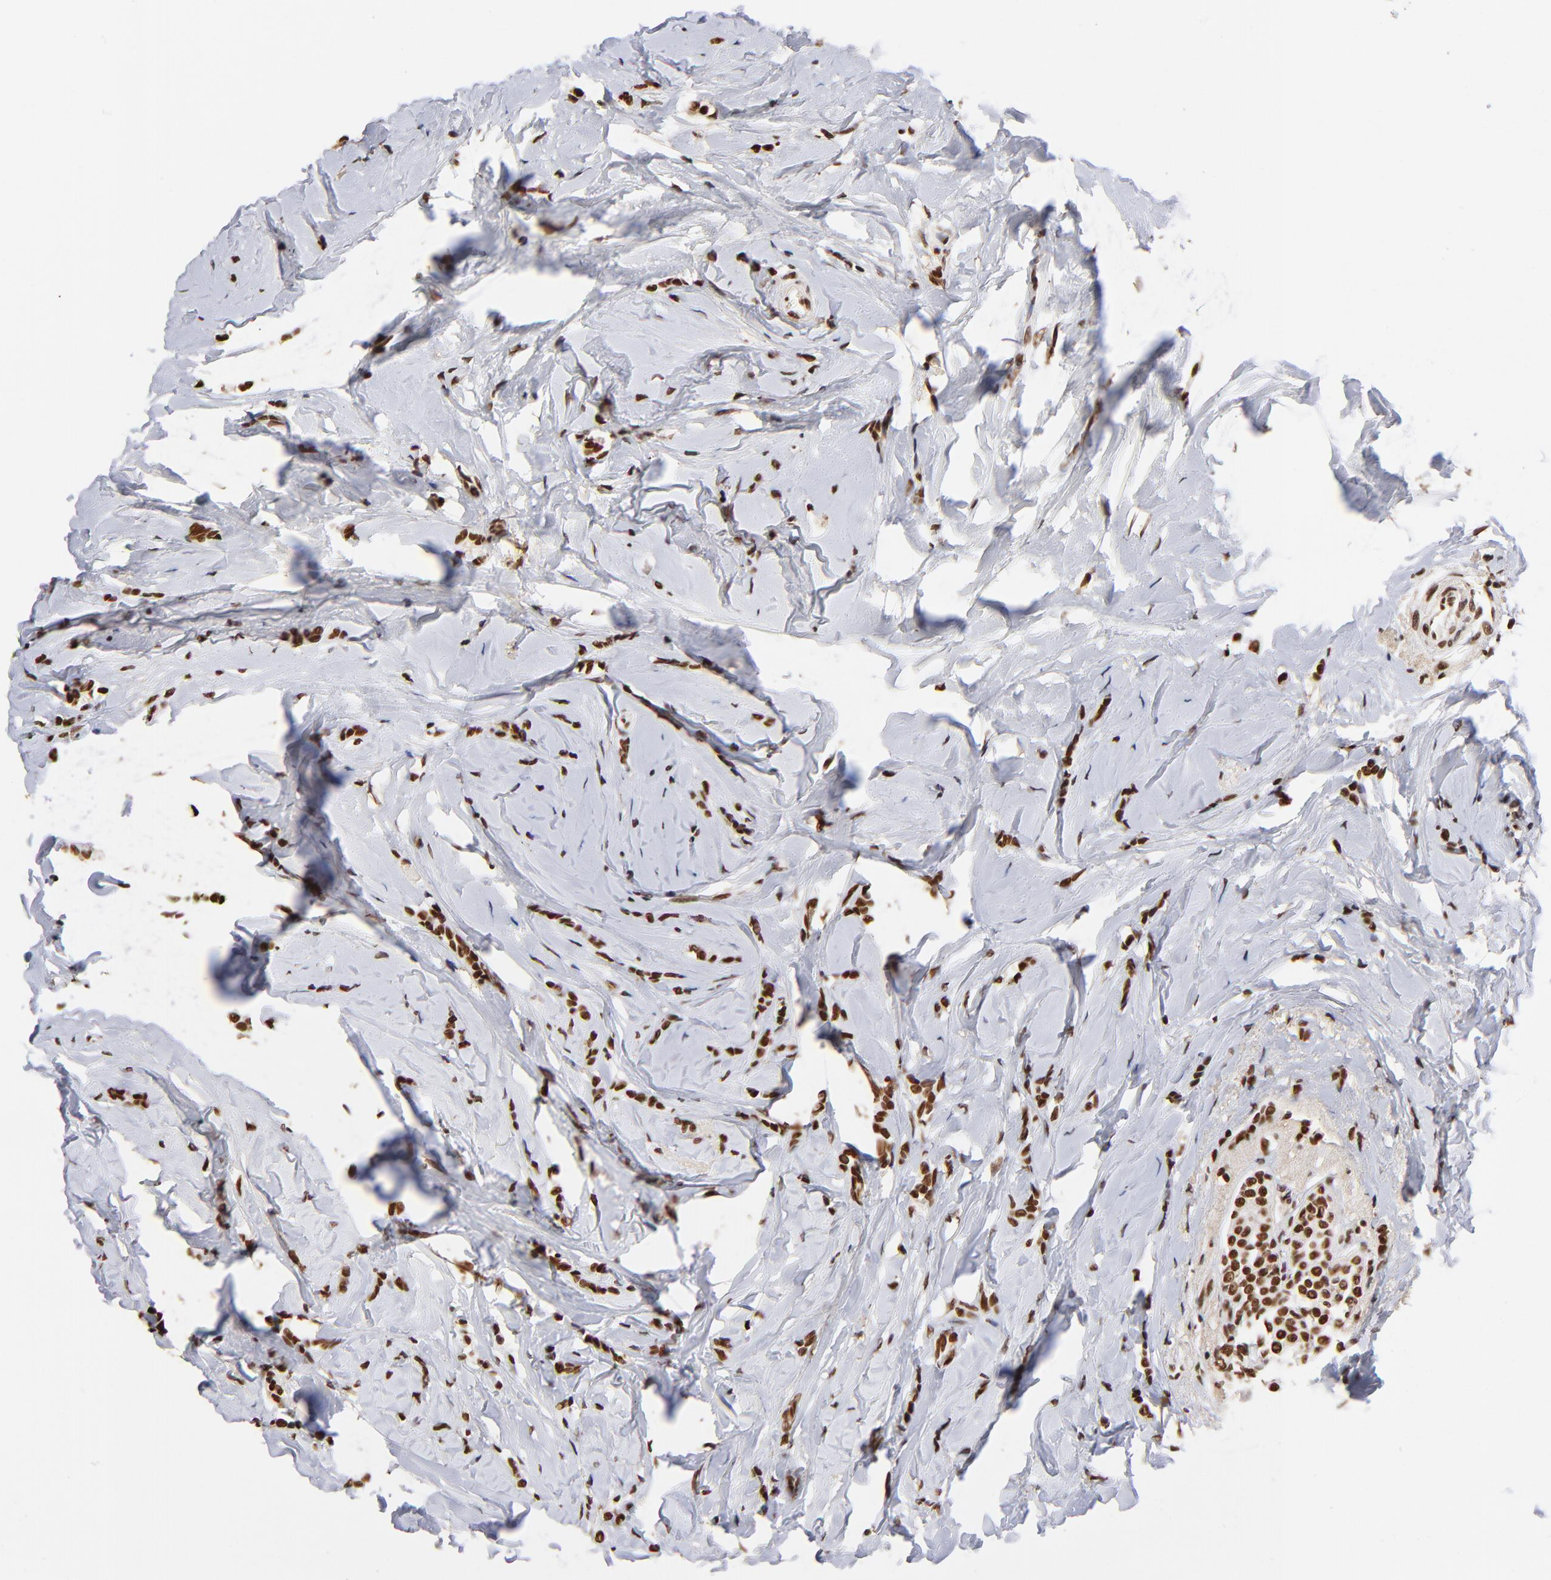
{"staining": {"intensity": "strong", "quantity": ">75%", "location": "nuclear"}, "tissue": "breast cancer", "cell_type": "Tumor cells", "image_type": "cancer", "snomed": [{"axis": "morphology", "description": "Lobular carcinoma"}, {"axis": "topography", "description": "Breast"}], "caption": "The photomicrograph exhibits staining of lobular carcinoma (breast), revealing strong nuclear protein expression (brown color) within tumor cells.", "gene": "ZNF146", "patient": {"sex": "female", "age": 64}}